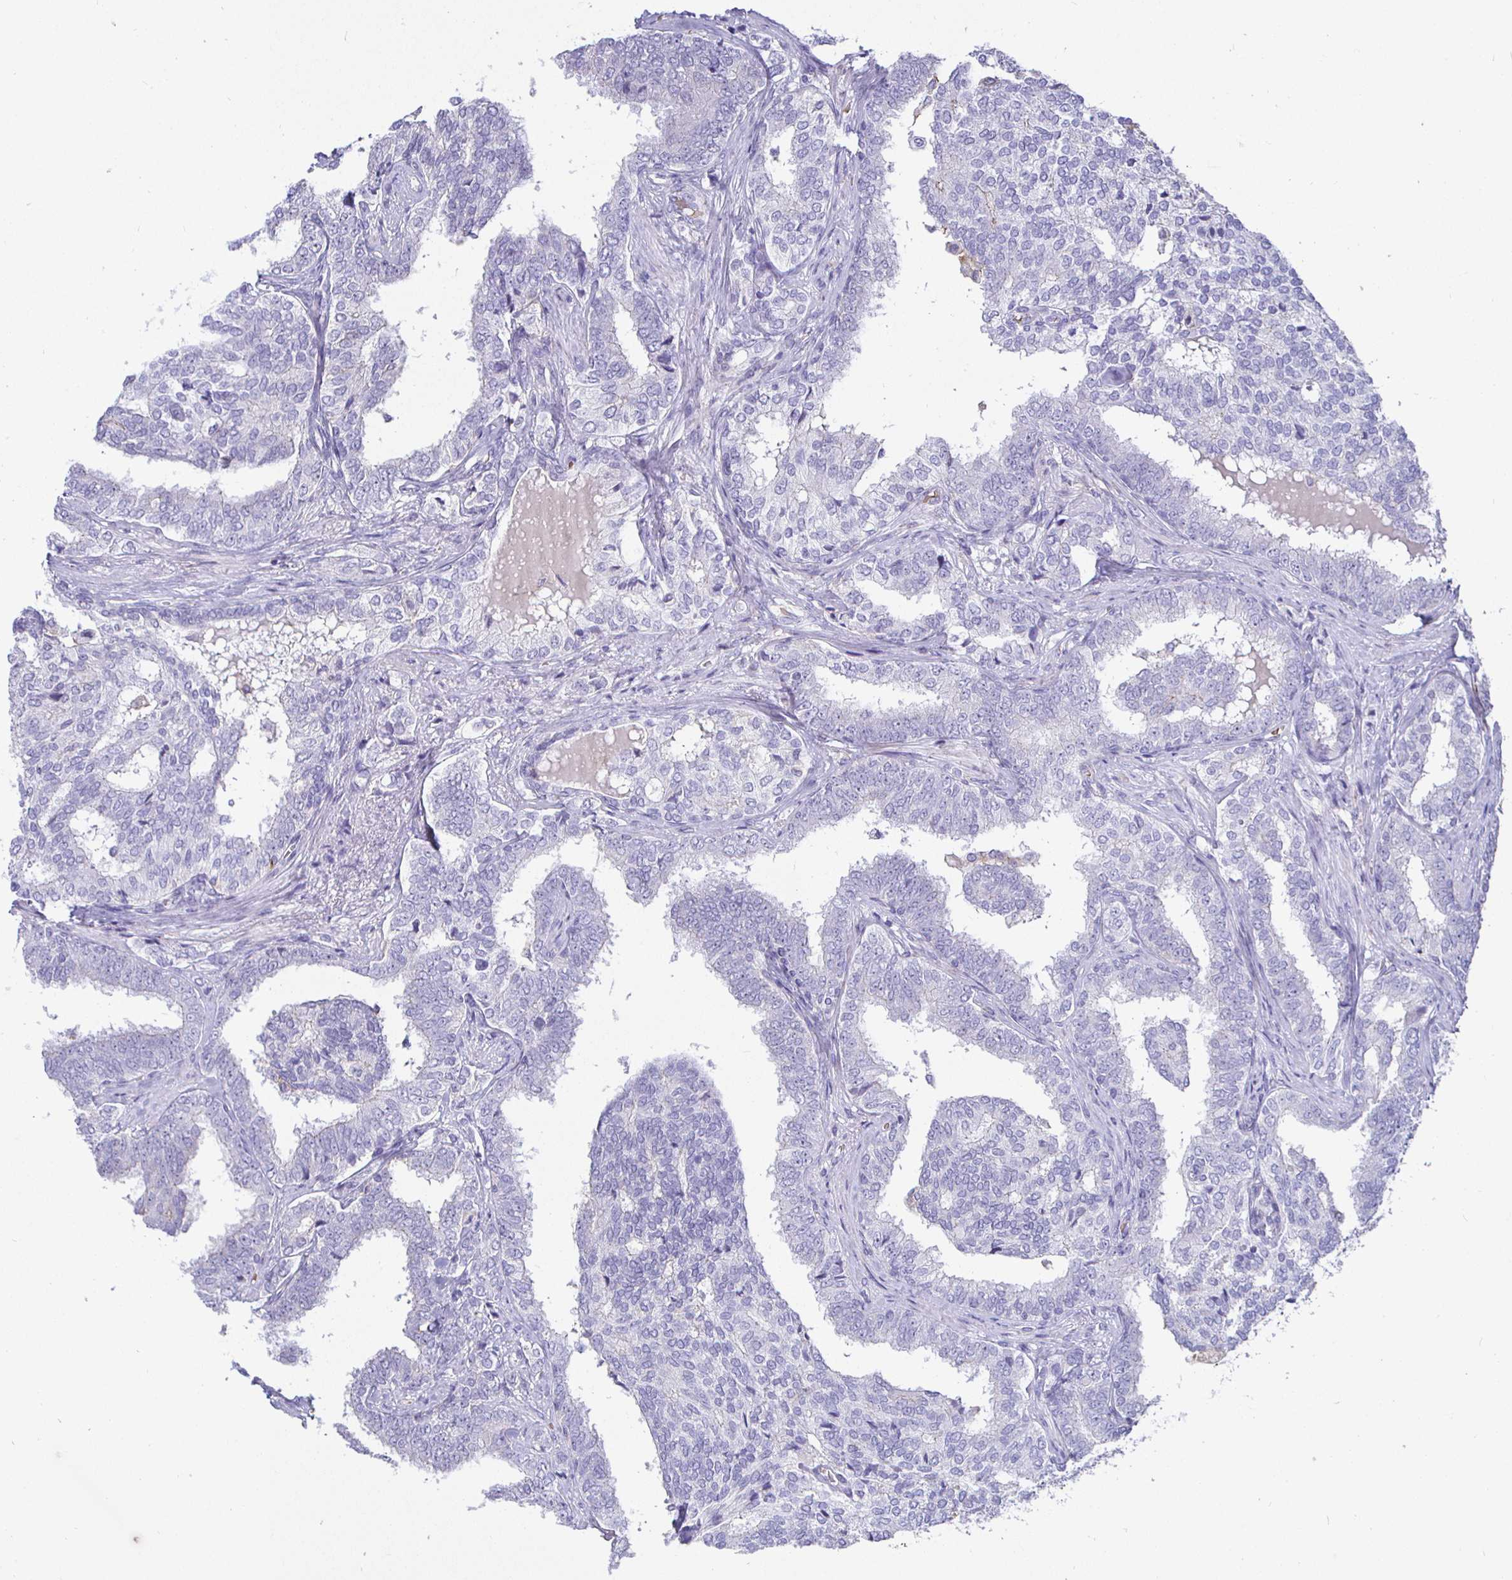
{"staining": {"intensity": "negative", "quantity": "none", "location": "none"}, "tissue": "prostate cancer", "cell_type": "Tumor cells", "image_type": "cancer", "snomed": [{"axis": "morphology", "description": "Adenocarcinoma, High grade"}, {"axis": "topography", "description": "Prostate"}], "caption": "Histopathology image shows no significant protein positivity in tumor cells of prostate adenocarcinoma (high-grade). (Stains: DAB (3,3'-diaminobenzidine) immunohistochemistry (IHC) with hematoxylin counter stain, Microscopy: brightfield microscopy at high magnification).", "gene": "SIRPA", "patient": {"sex": "male", "age": 72}}